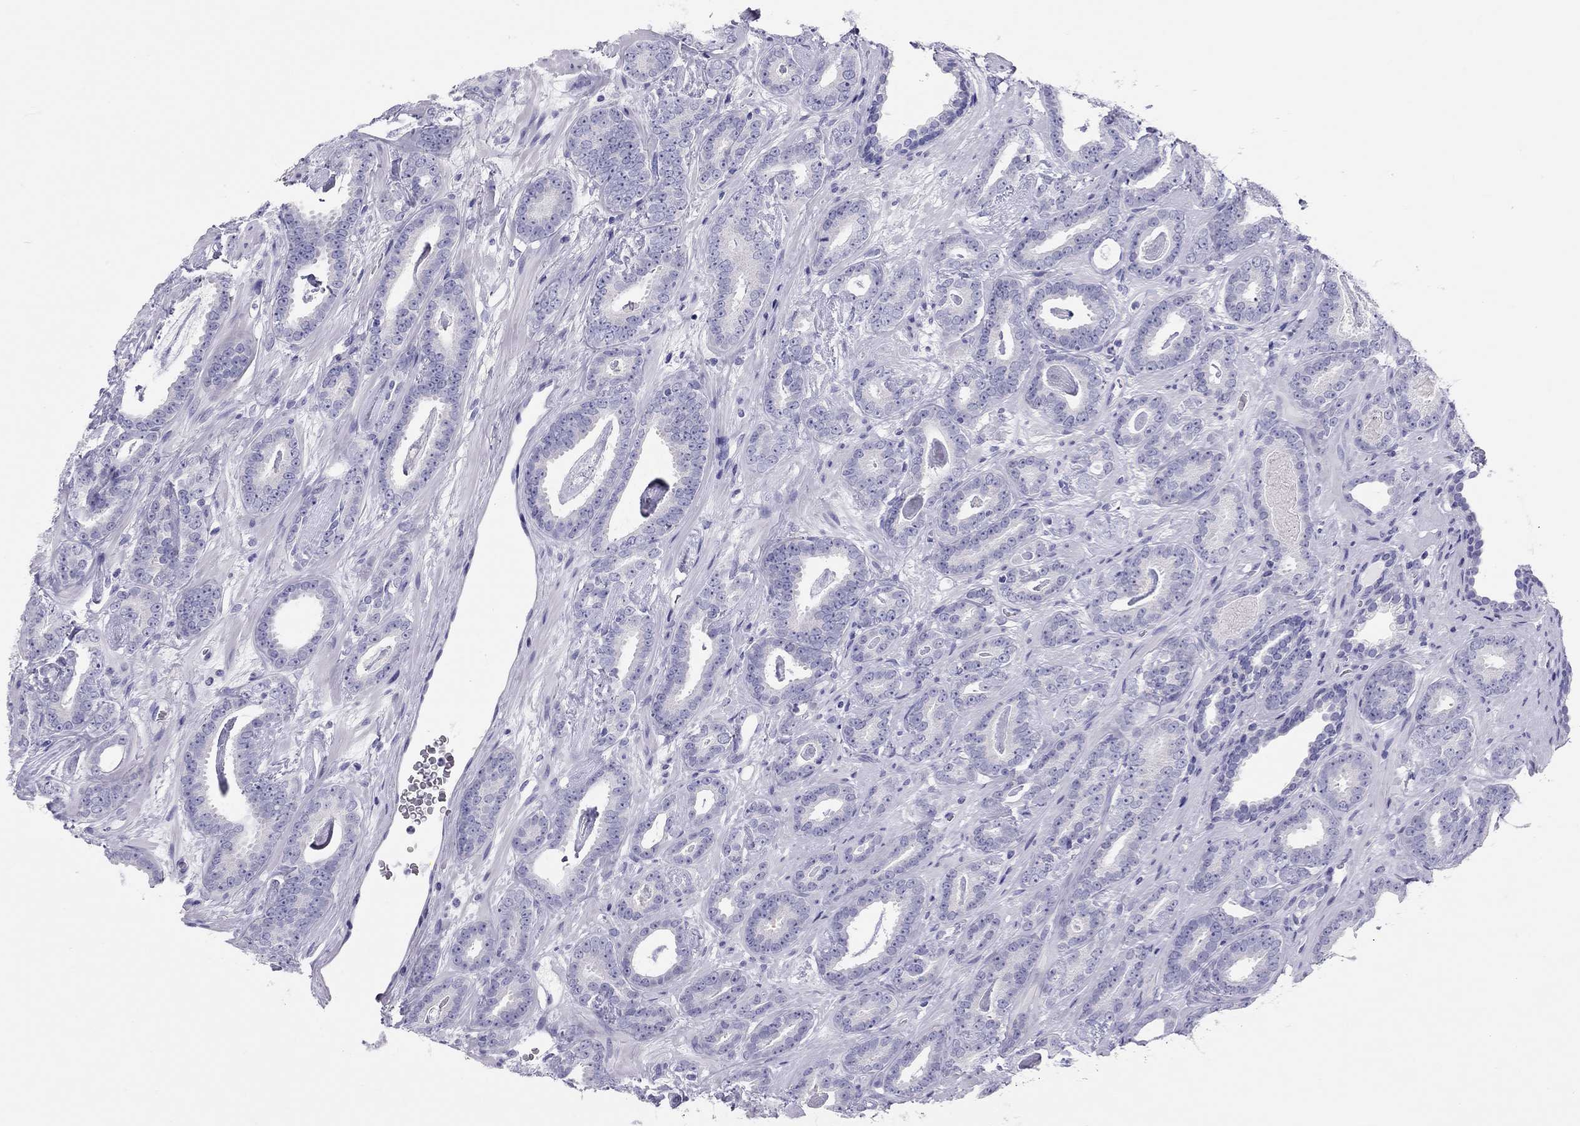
{"staining": {"intensity": "negative", "quantity": "none", "location": "none"}, "tissue": "prostate cancer", "cell_type": "Tumor cells", "image_type": "cancer", "snomed": [{"axis": "morphology", "description": "Adenocarcinoma, Medium grade"}, {"axis": "topography", "description": "Prostate and seminal vesicle, NOS"}, {"axis": "topography", "description": "Prostate"}], "caption": "Tumor cells show no significant protein staining in prostate cancer.", "gene": "PSMB11", "patient": {"sex": "male", "age": 54}}